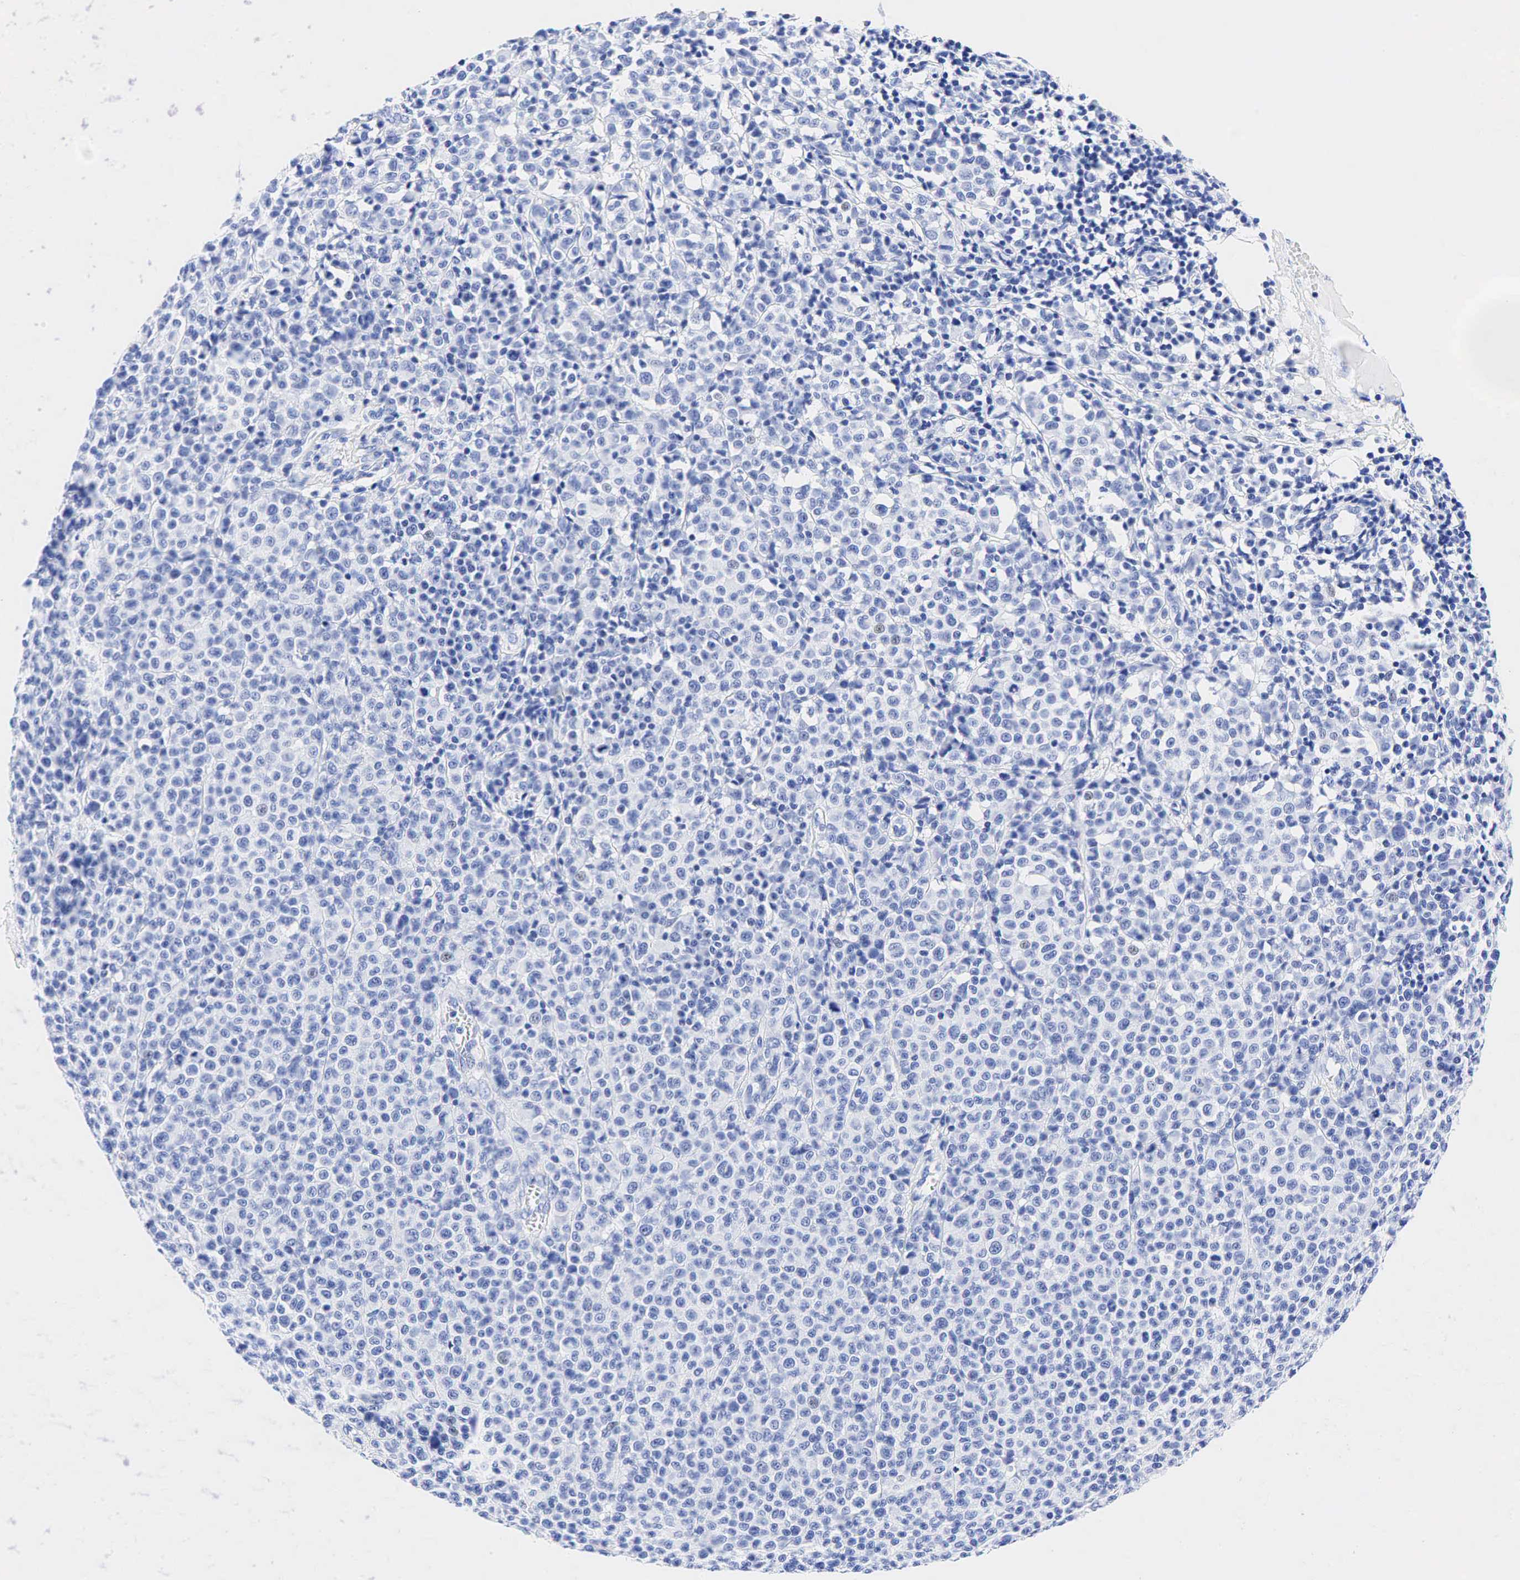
{"staining": {"intensity": "negative", "quantity": "none", "location": "none"}, "tissue": "melanoma", "cell_type": "Tumor cells", "image_type": "cancer", "snomed": [{"axis": "morphology", "description": "Malignant melanoma, Metastatic site"}, {"axis": "topography", "description": "Skin"}], "caption": "Protein analysis of malignant melanoma (metastatic site) displays no significant positivity in tumor cells. The staining is performed using DAB (3,3'-diaminobenzidine) brown chromogen with nuclei counter-stained in using hematoxylin.", "gene": "ESR1", "patient": {"sex": "male", "age": 32}}